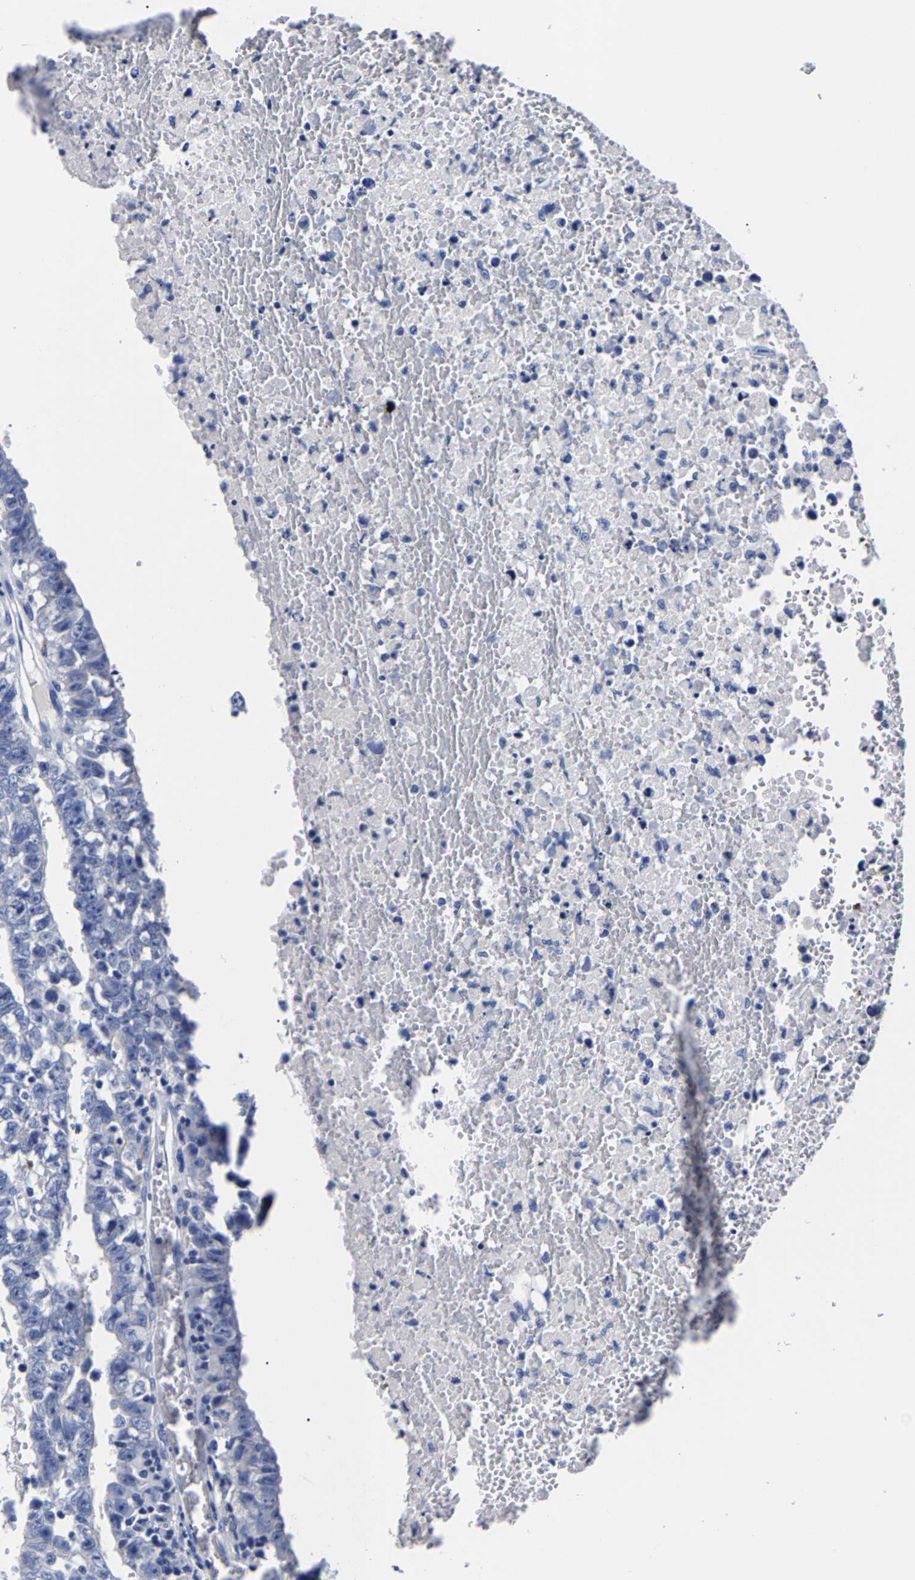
{"staining": {"intensity": "negative", "quantity": "none", "location": "none"}, "tissue": "testis cancer", "cell_type": "Tumor cells", "image_type": "cancer", "snomed": [{"axis": "morphology", "description": "Carcinoma, Embryonal, NOS"}, {"axis": "topography", "description": "Testis"}], "caption": "Tumor cells show no significant expression in testis embryonal carcinoma. The staining is performed using DAB (3,3'-diaminobenzidine) brown chromogen with nuclei counter-stained in using hematoxylin.", "gene": "CPA2", "patient": {"sex": "male", "age": 25}}